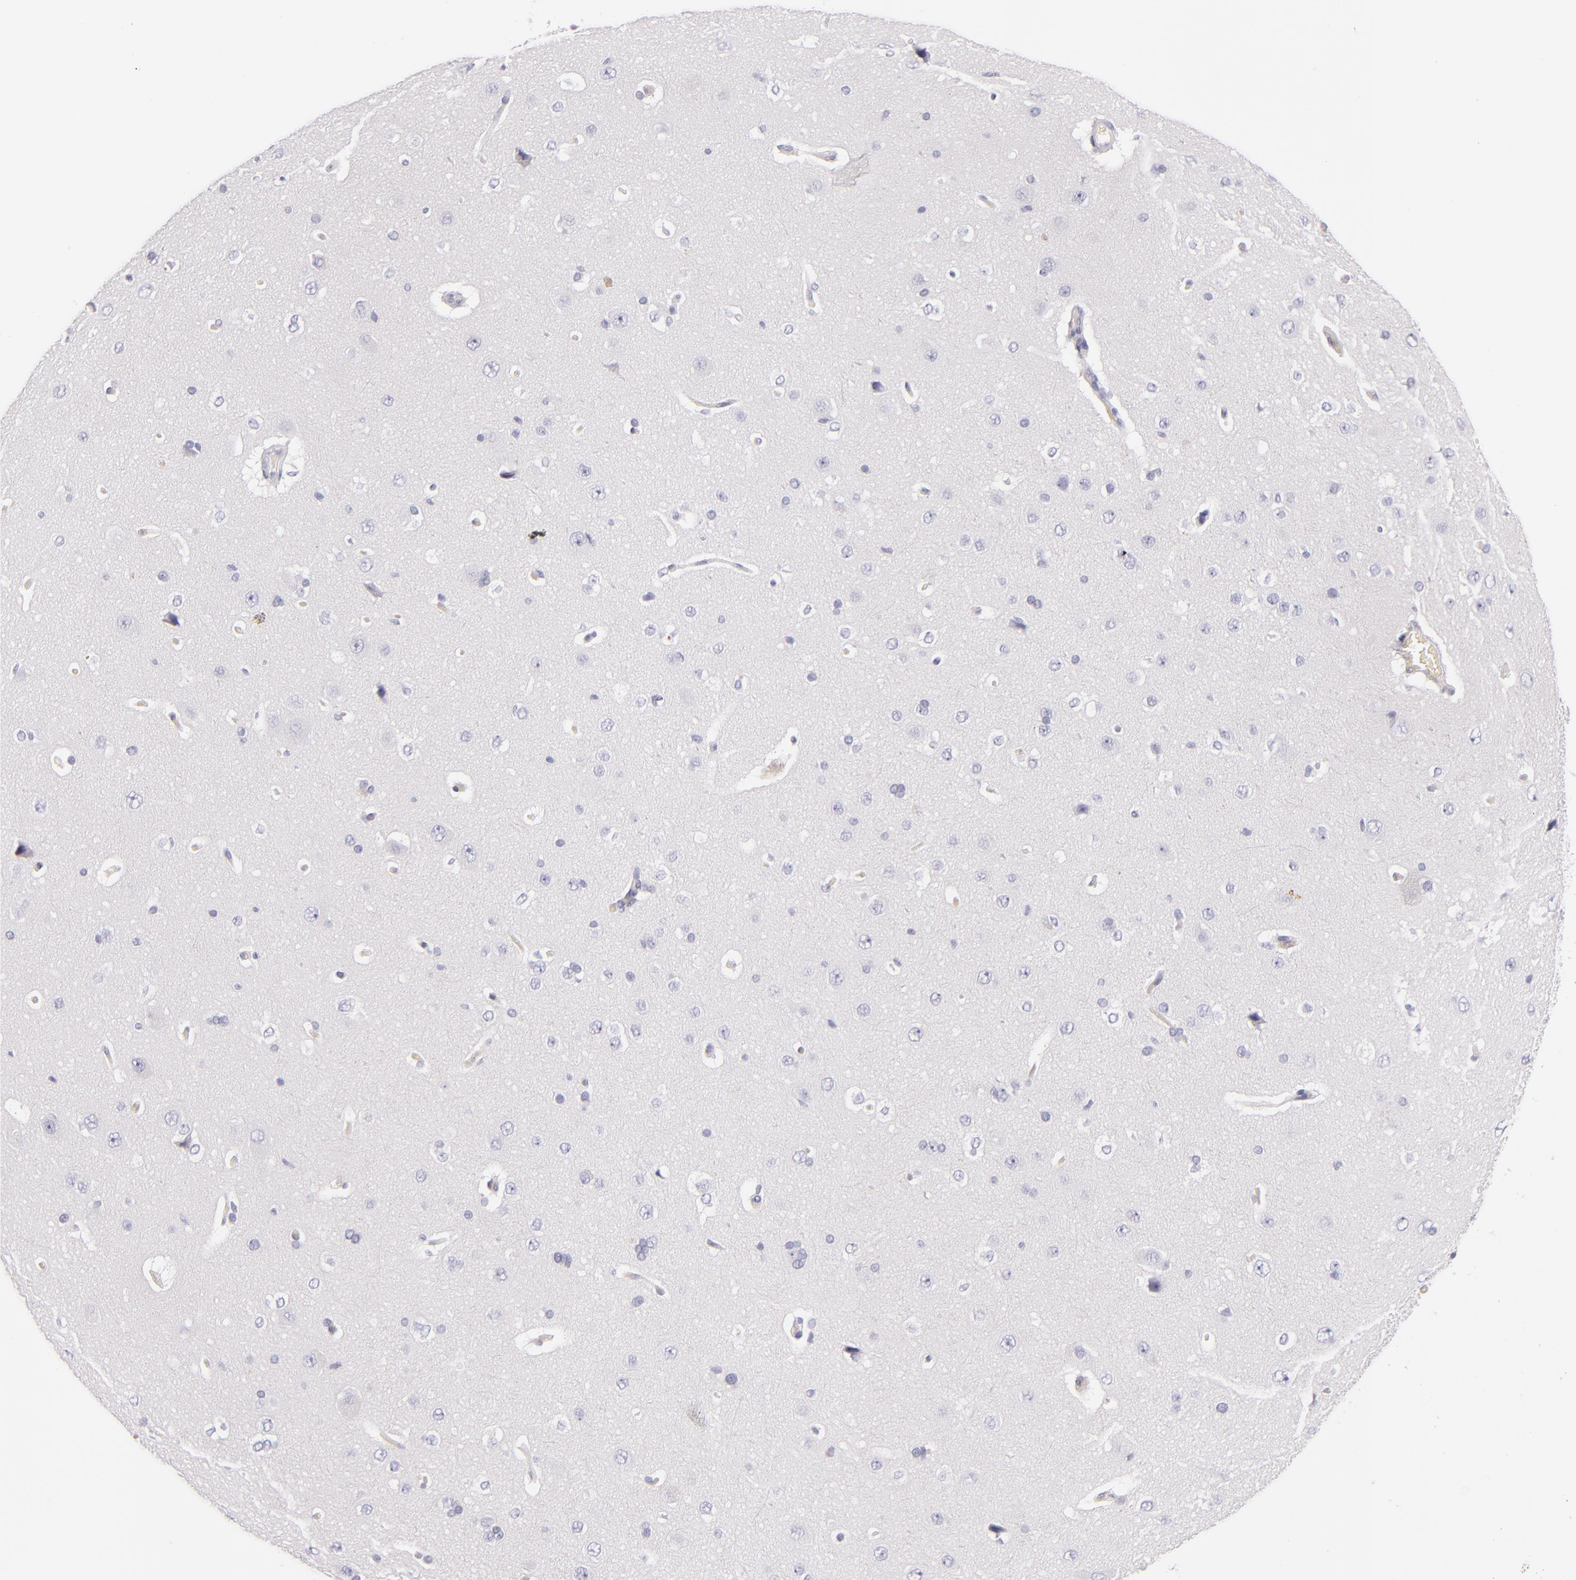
{"staining": {"intensity": "negative", "quantity": "none", "location": "none"}, "tissue": "cerebral cortex", "cell_type": "Endothelial cells", "image_type": "normal", "snomed": [{"axis": "morphology", "description": "Normal tissue, NOS"}, {"axis": "topography", "description": "Cerebral cortex"}], "caption": "This is a photomicrograph of immunohistochemistry staining of normal cerebral cortex, which shows no positivity in endothelial cells. Nuclei are stained in blue.", "gene": "FABP1", "patient": {"sex": "female", "age": 45}}